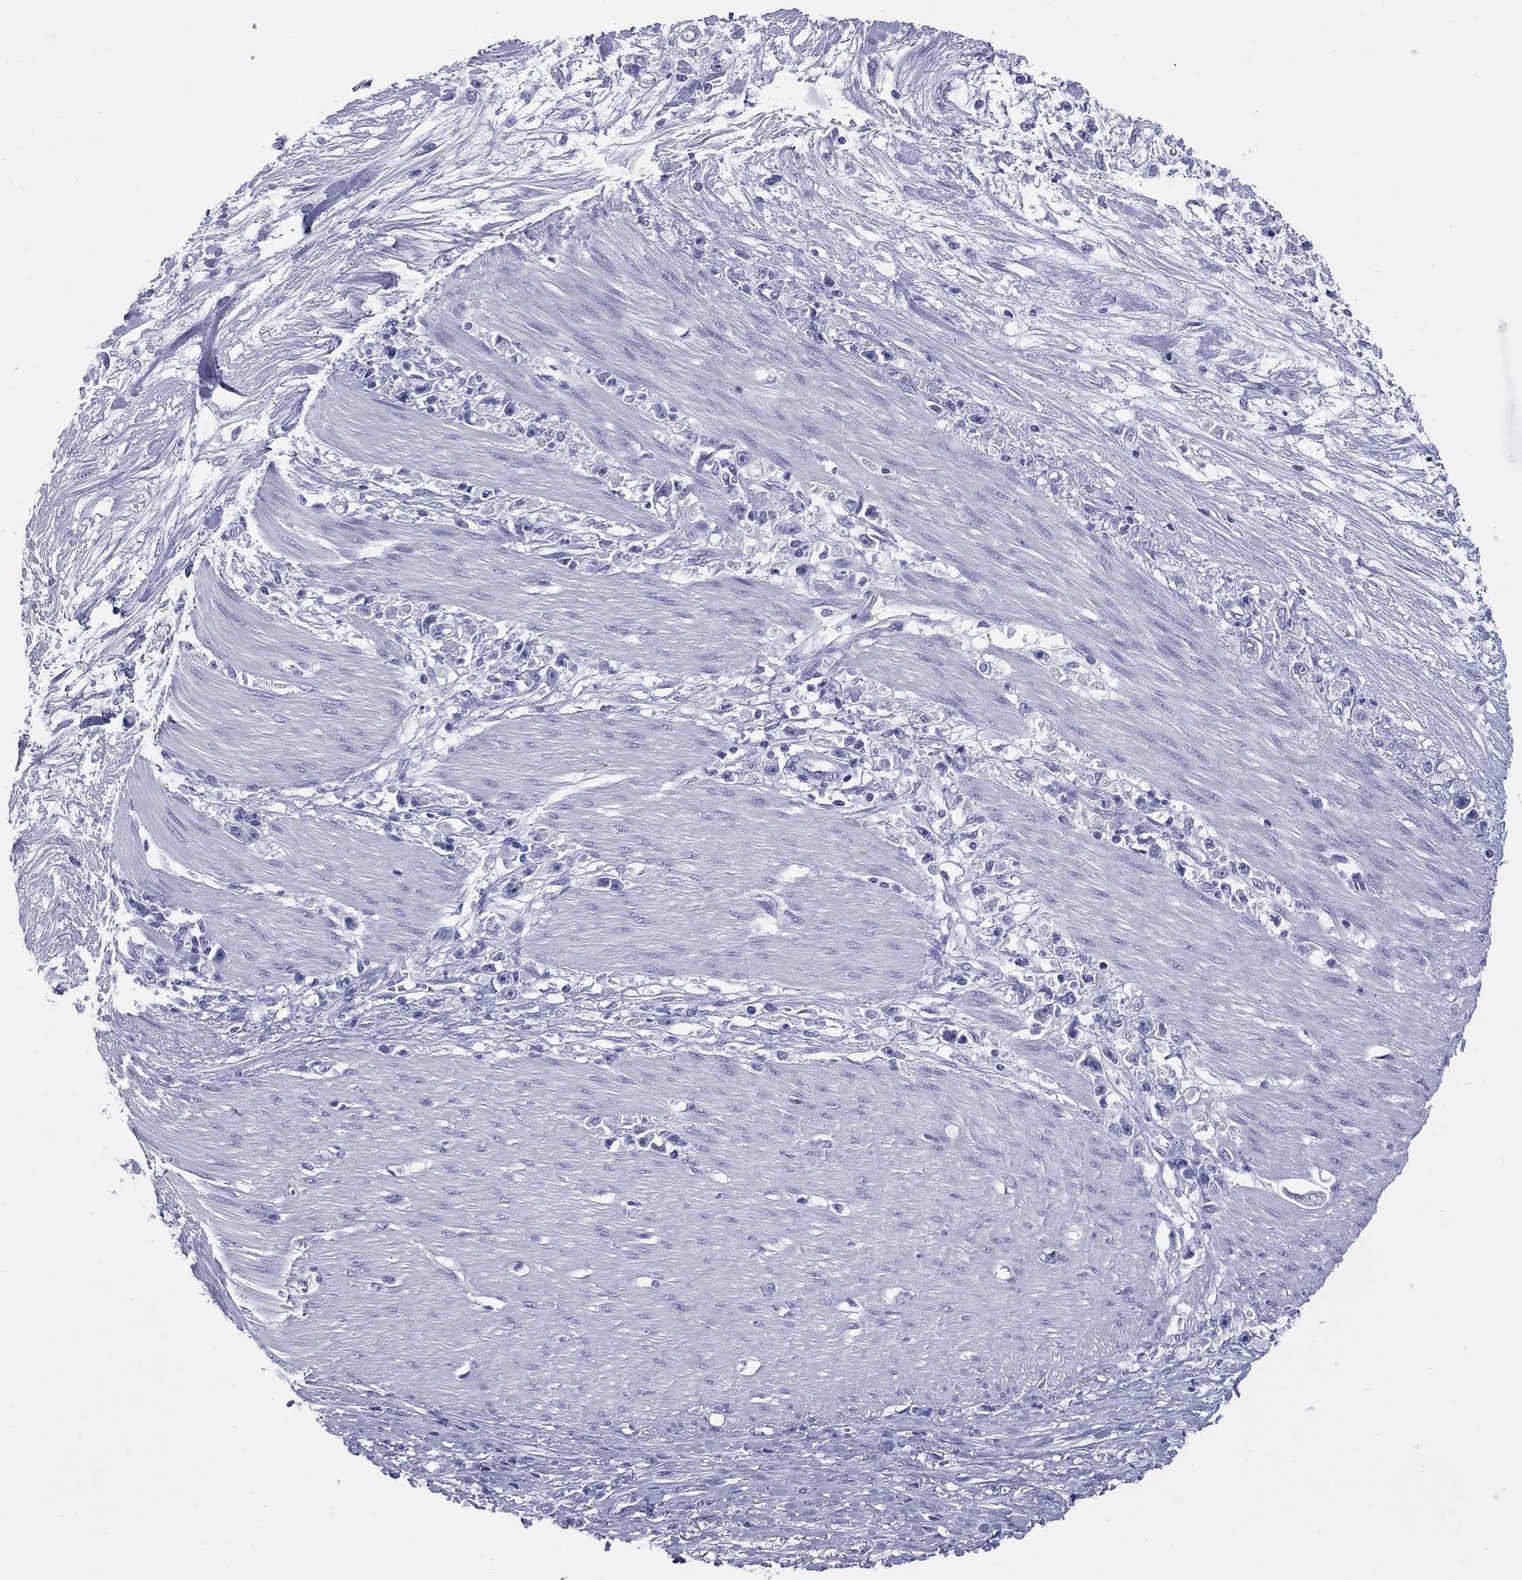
{"staining": {"intensity": "negative", "quantity": "none", "location": "none"}, "tissue": "stomach cancer", "cell_type": "Tumor cells", "image_type": "cancer", "snomed": [{"axis": "morphology", "description": "Adenocarcinoma, NOS"}, {"axis": "topography", "description": "Stomach"}], "caption": "This is a image of immunohistochemistry (IHC) staining of adenocarcinoma (stomach), which shows no expression in tumor cells.", "gene": "MLLT10", "patient": {"sex": "female", "age": 59}}